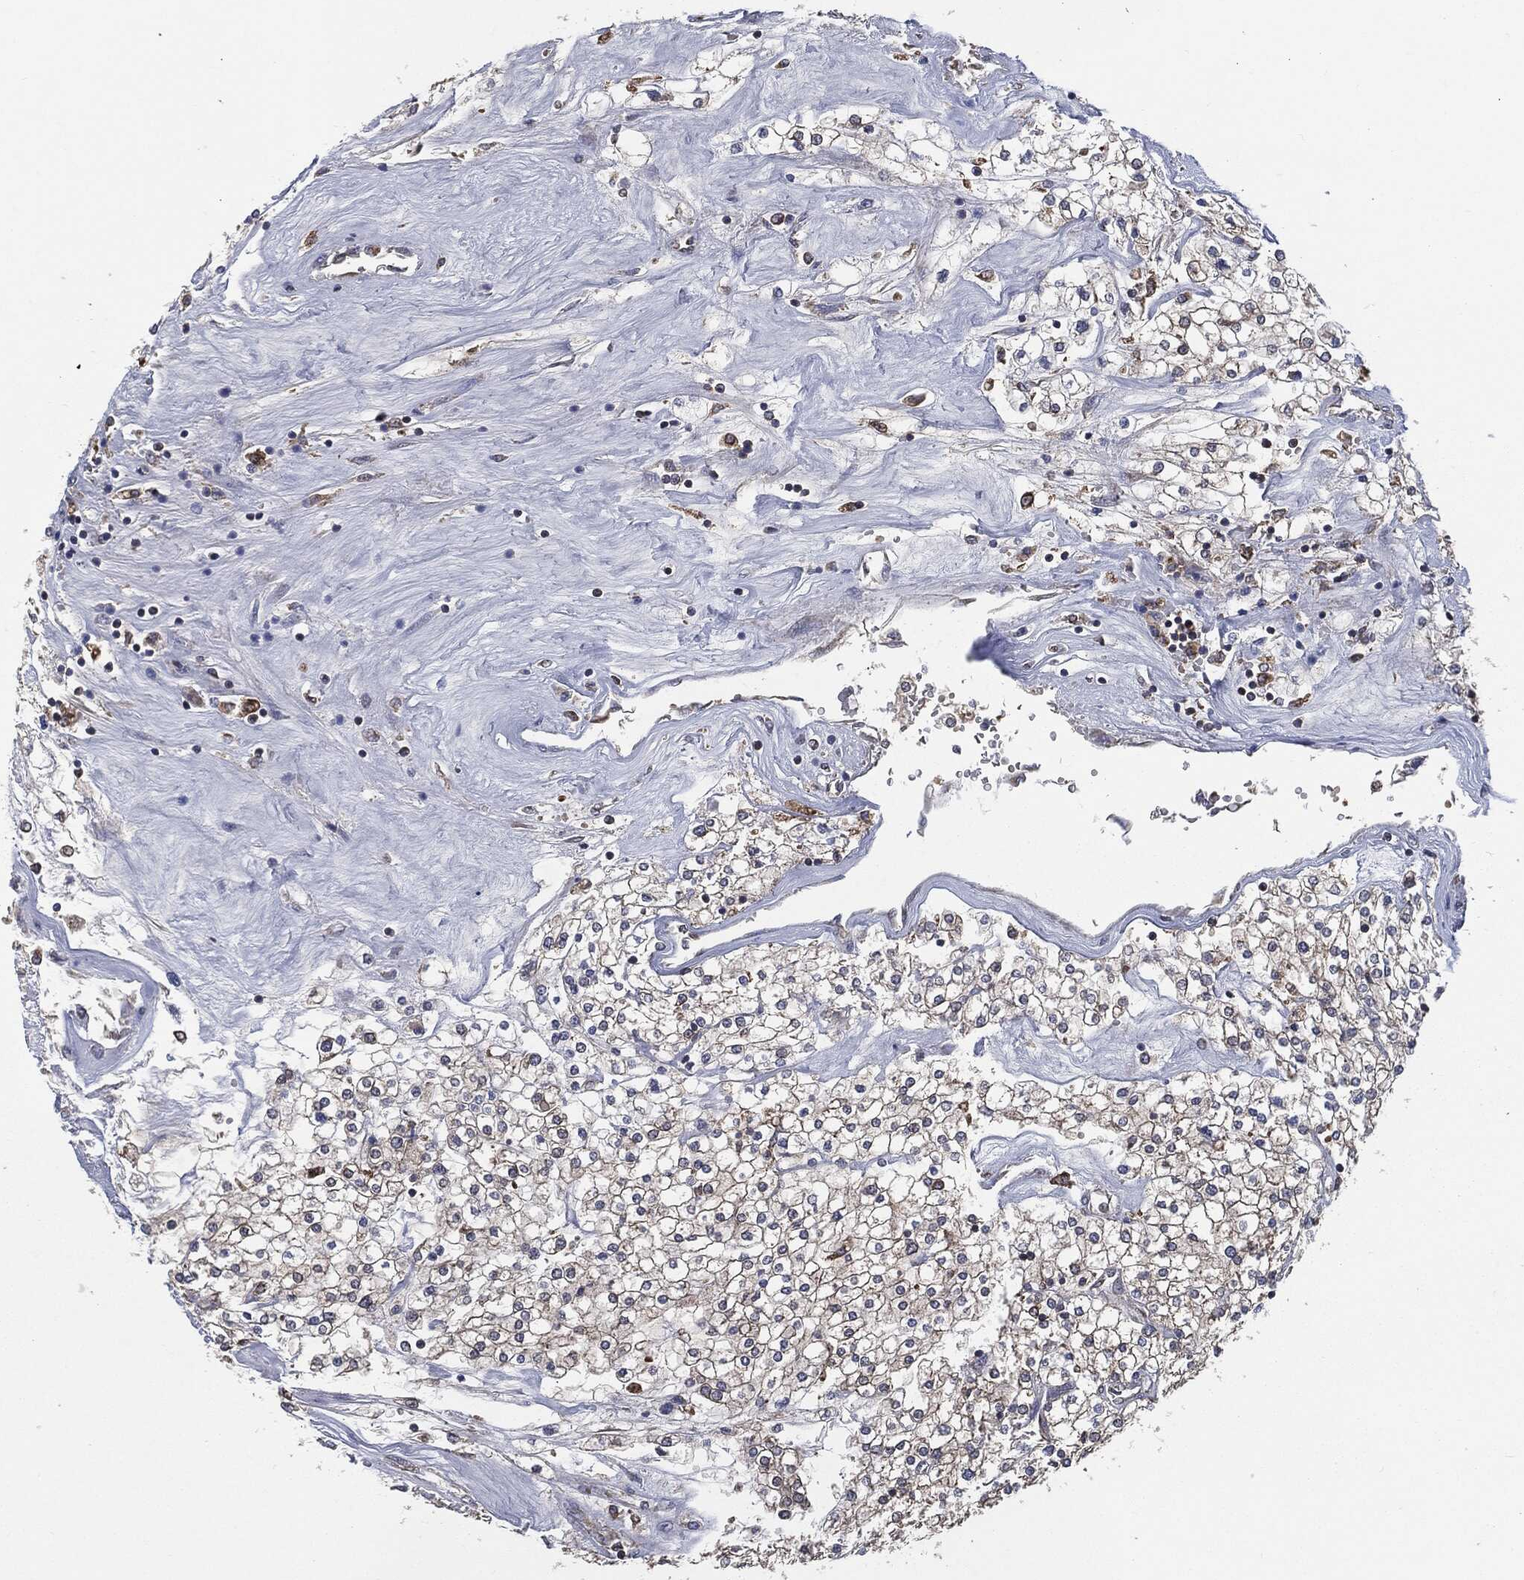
{"staining": {"intensity": "moderate", "quantity": "25%-75%", "location": "cytoplasmic/membranous"}, "tissue": "renal cancer", "cell_type": "Tumor cells", "image_type": "cancer", "snomed": [{"axis": "morphology", "description": "Adenocarcinoma, NOS"}, {"axis": "topography", "description": "Kidney"}], "caption": "Immunohistochemistry (DAB) staining of human adenocarcinoma (renal) shows moderate cytoplasmic/membranous protein positivity in approximately 25%-75% of tumor cells.", "gene": "PRDX4", "patient": {"sex": "male", "age": 80}}